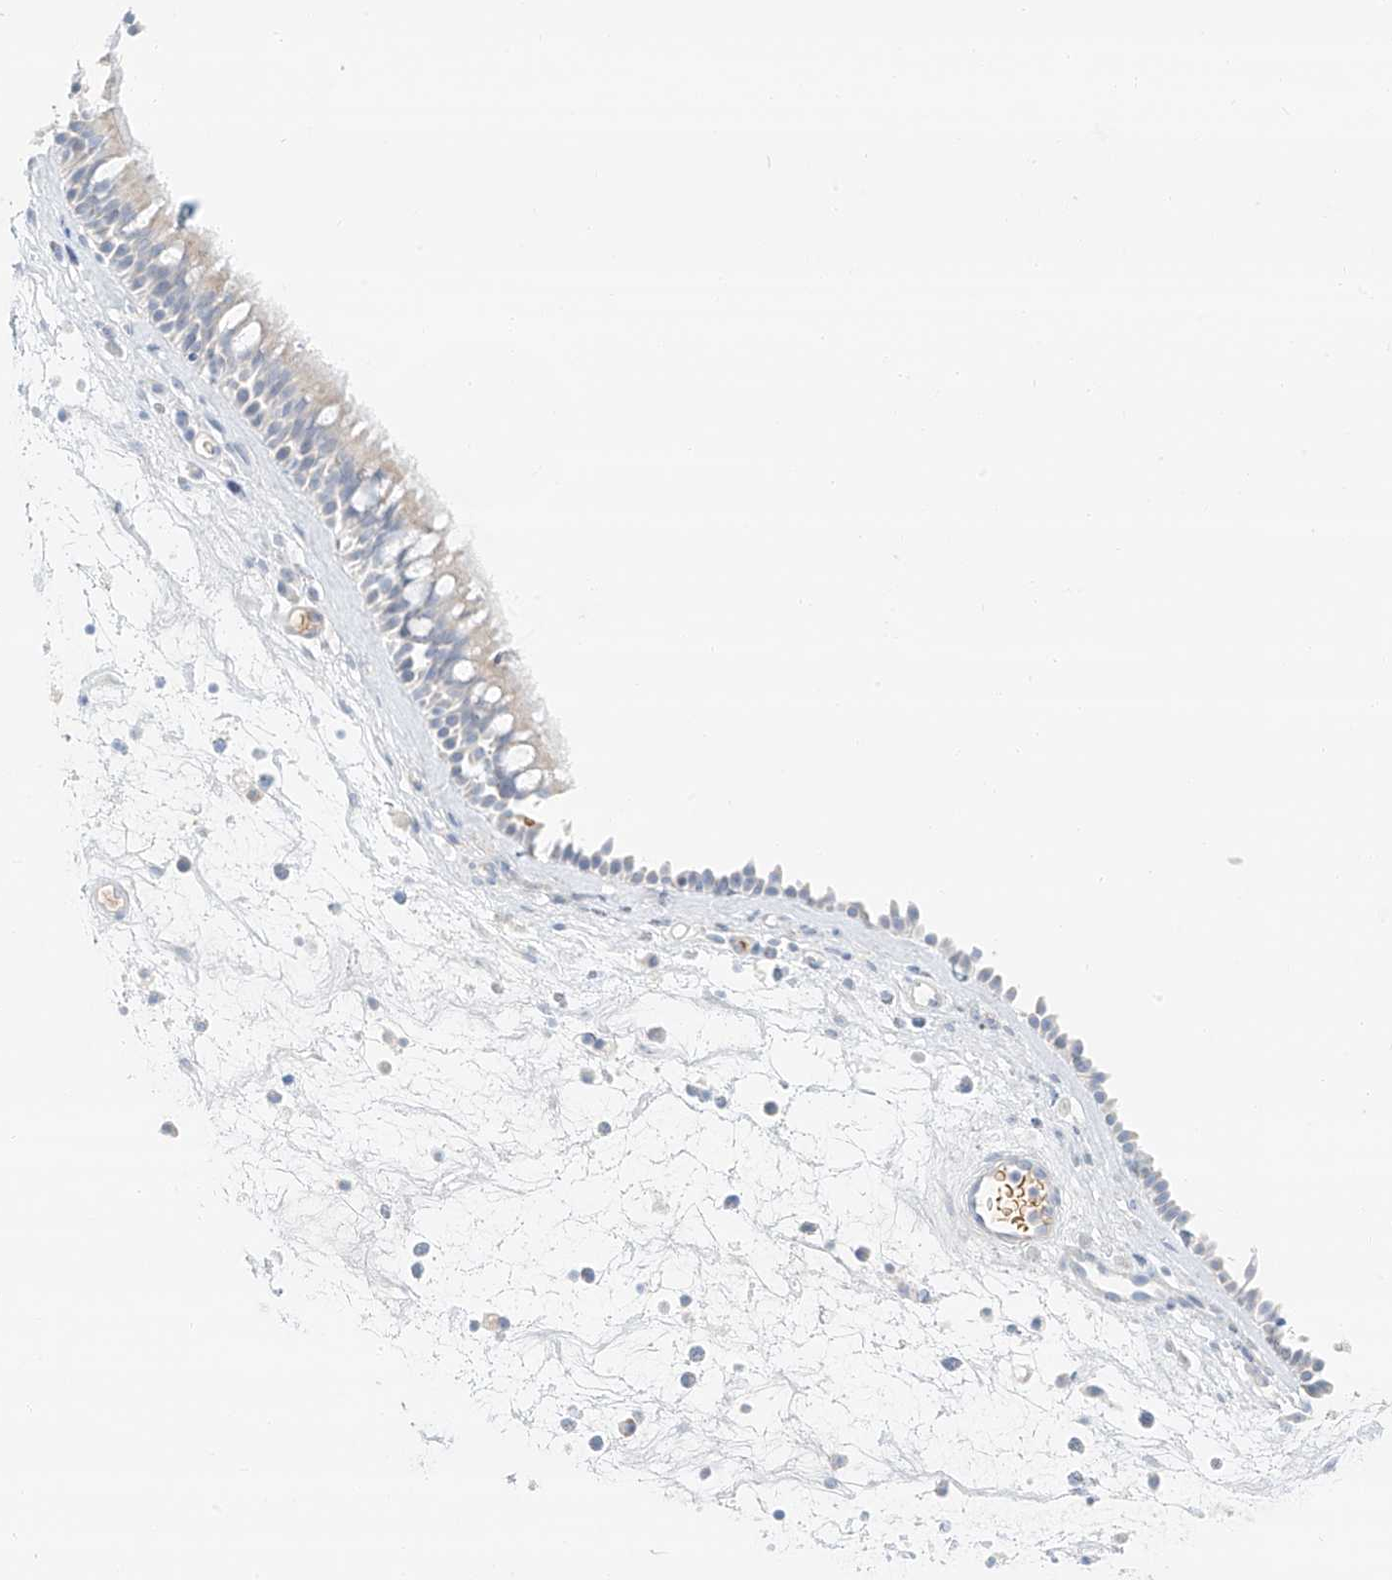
{"staining": {"intensity": "negative", "quantity": "none", "location": "none"}, "tissue": "nasopharynx", "cell_type": "Respiratory epithelial cells", "image_type": "normal", "snomed": [{"axis": "morphology", "description": "Normal tissue, NOS"}, {"axis": "morphology", "description": "Inflammation, NOS"}, {"axis": "morphology", "description": "Malignant melanoma, Metastatic site"}, {"axis": "topography", "description": "Nasopharynx"}], "caption": "A micrograph of nasopharynx stained for a protein displays no brown staining in respiratory epithelial cells. (DAB IHC visualized using brightfield microscopy, high magnification).", "gene": "PGC", "patient": {"sex": "male", "age": 70}}